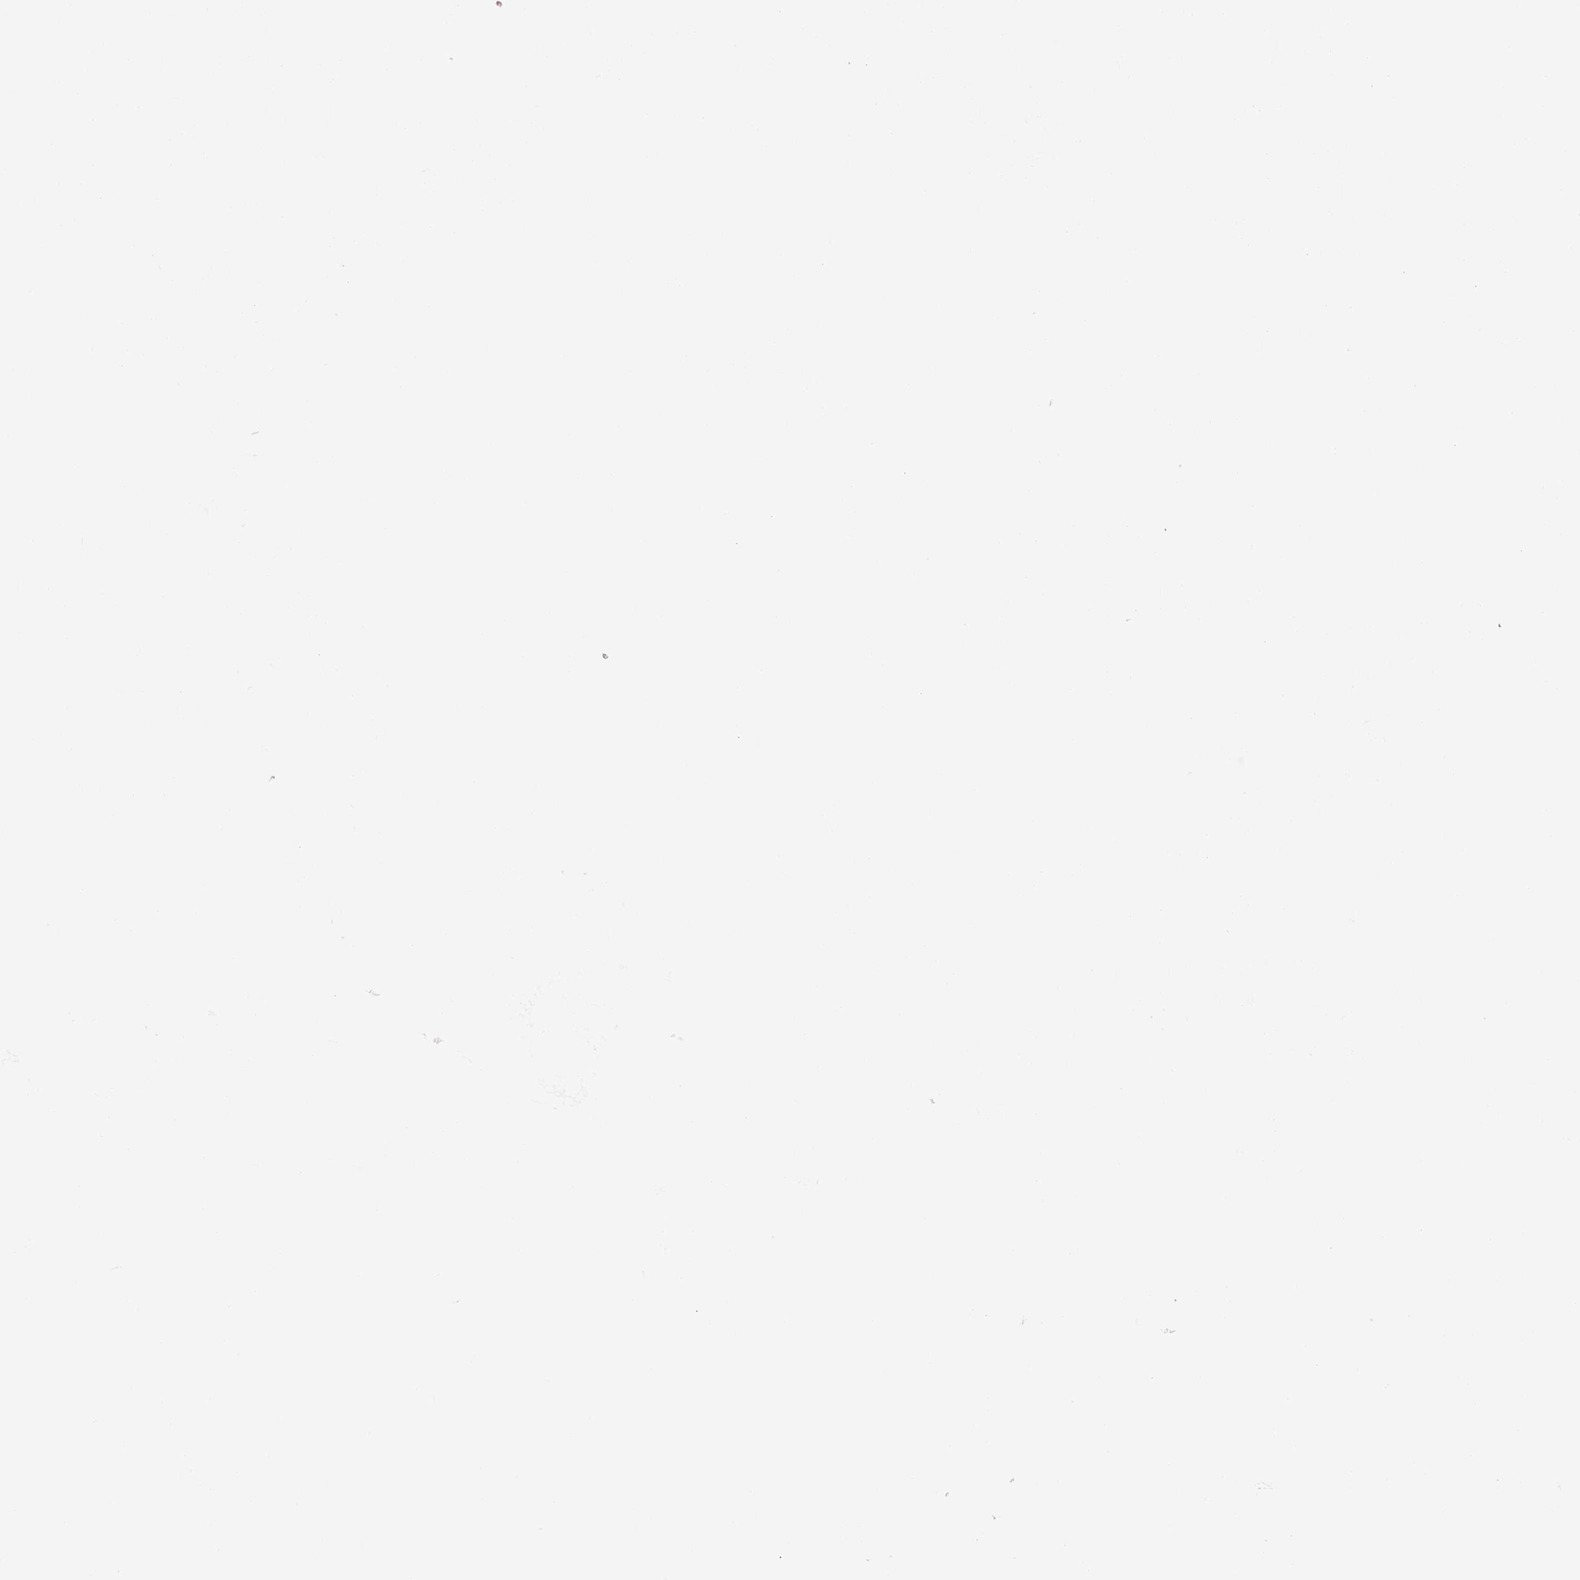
{"staining": {"intensity": "negative", "quantity": "none", "location": "none"}, "tissue": "ovarian cancer", "cell_type": "Tumor cells", "image_type": "cancer", "snomed": [{"axis": "morphology", "description": "Cystadenocarcinoma, serous, NOS"}, {"axis": "topography", "description": "Ovary"}], "caption": "IHC photomicrograph of ovarian cancer stained for a protein (brown), which displays no expression in tumor cells.", "gene": "GOT1", "patient": {"sex": "female", "age": 67}}